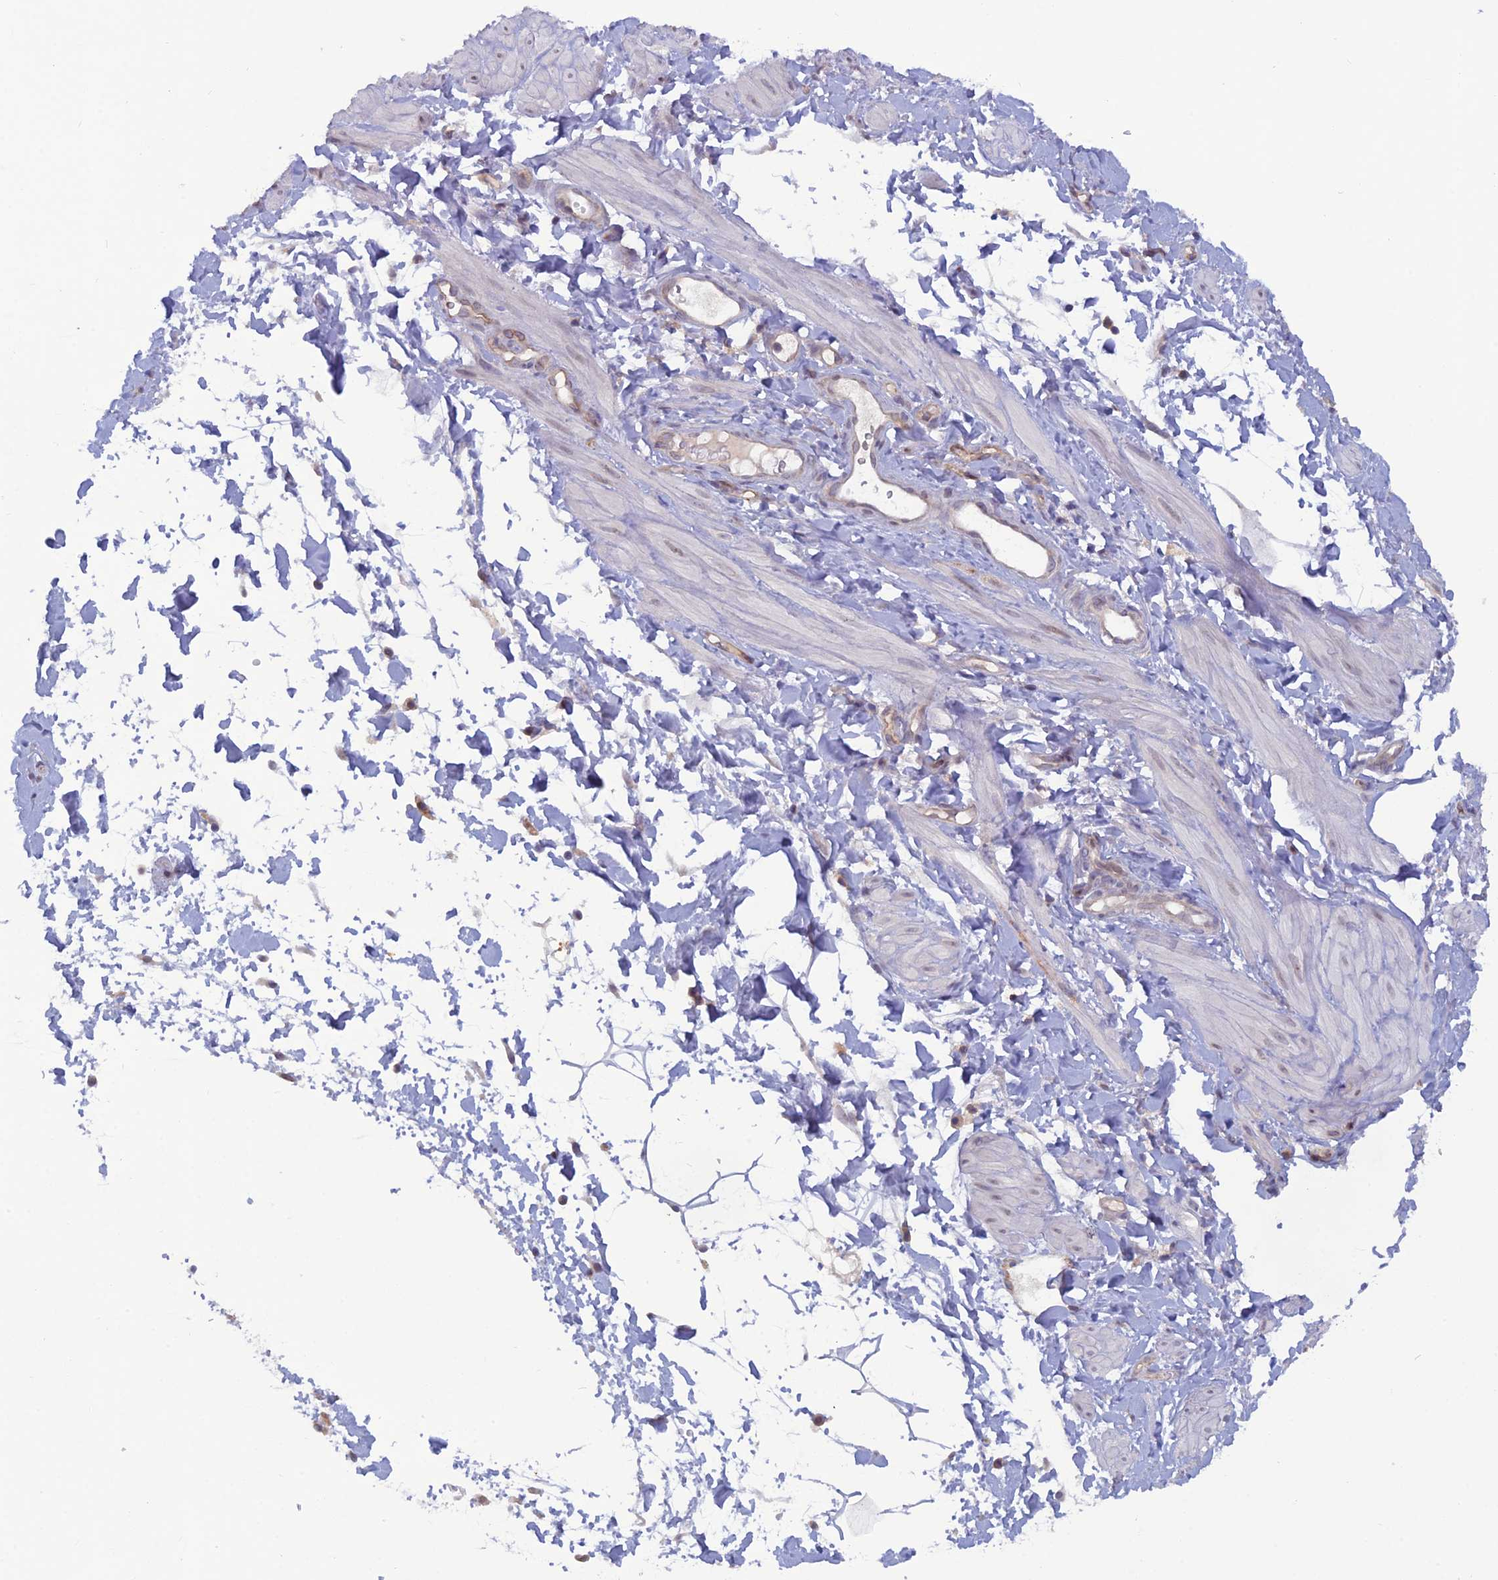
{"staining": {"intensity": "negative", "quantity": "none", "location": "none"}, "tissue": "adipose tissue", "cell_type": "Adipocytes", "image_type": "normal", "snomed": [{"axis": "morphology", "description": "Normal tissue, NOS"}, {"axis": "topography", "description": "Soft tissue"}, {"axis": "topography", "description": "Adipose tissue"}, {"axis": "topography", "description": "Vascular tissue"}, {"axis": "topography", "description": "Peripheral nerve tissue"}], "caption": "This is a photomicrograph of IHC staining of normal adipose tissue, which shows no expression in adipocytes.", "gene": "WDR46", "patient": {"sex": "male", "age": 74}}